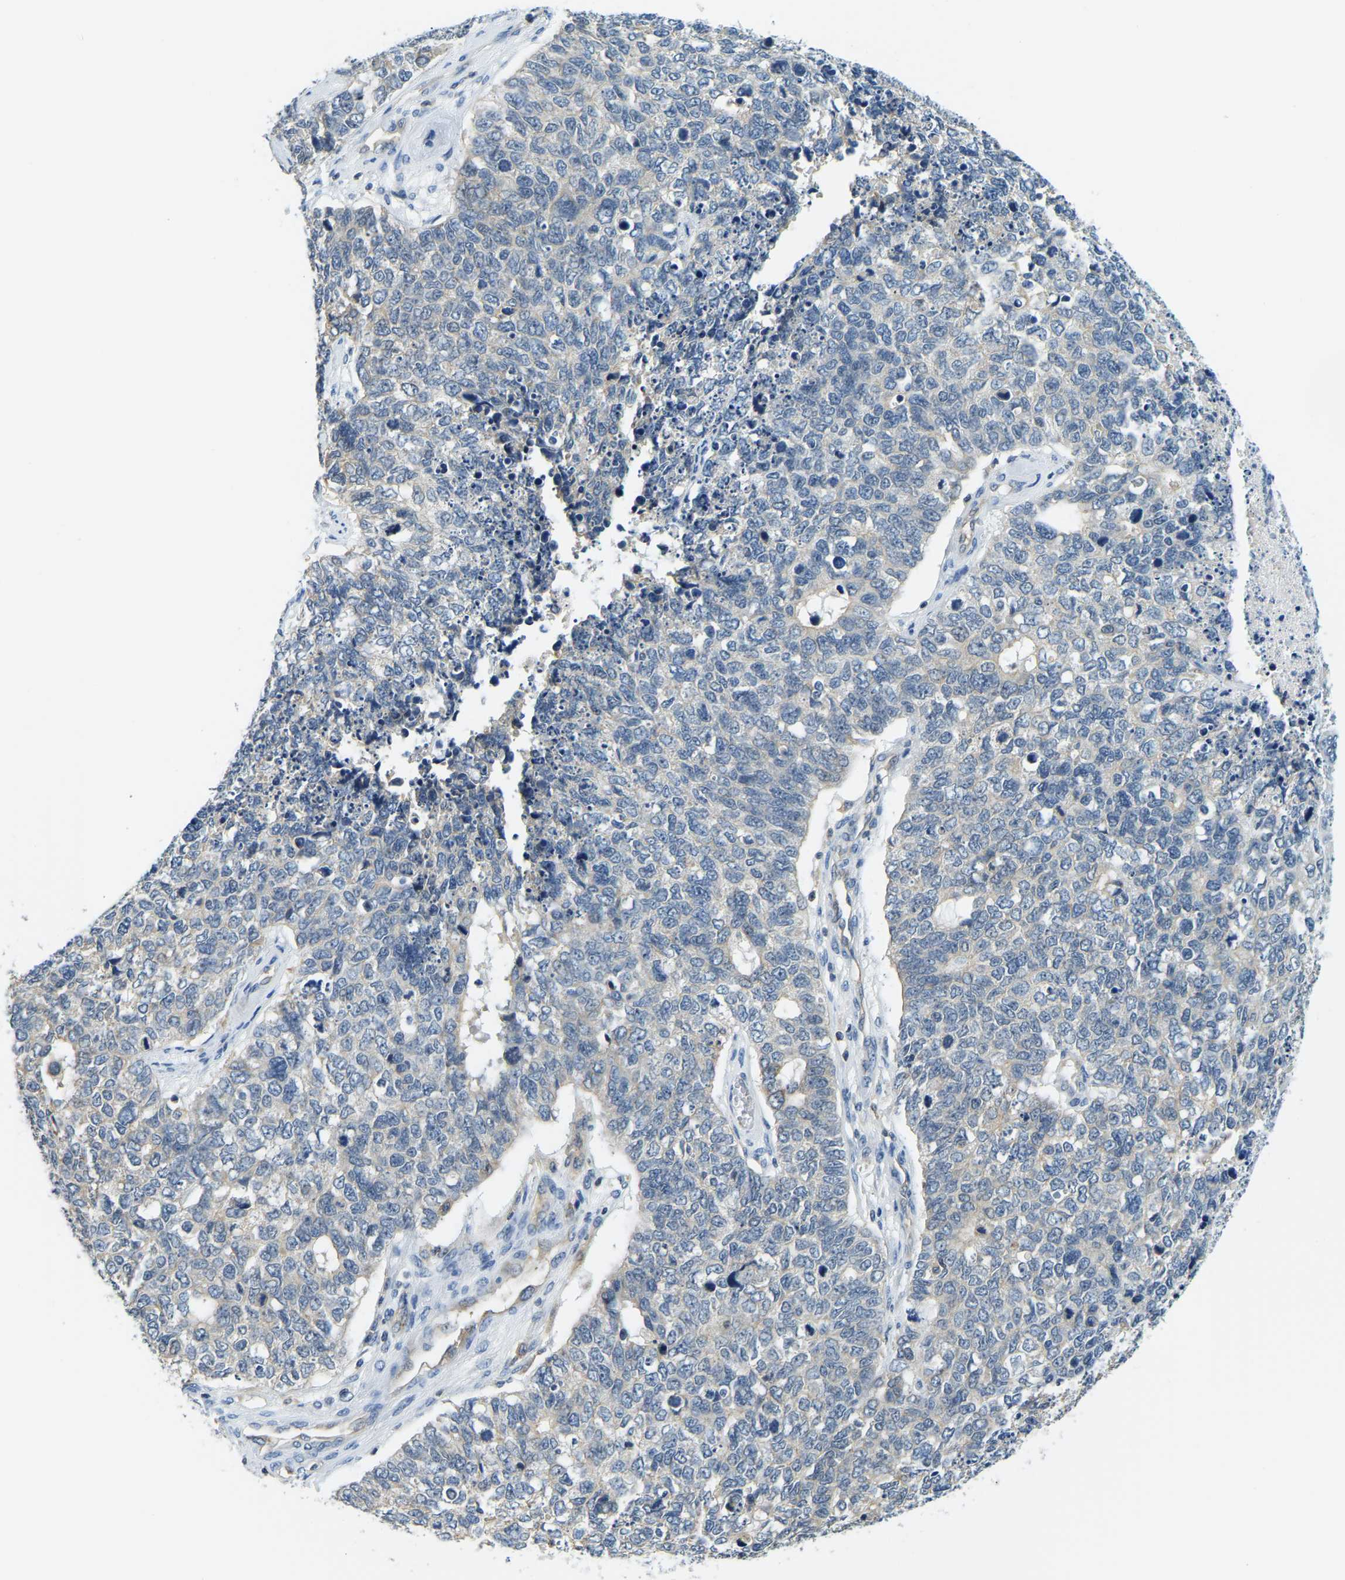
{"staining": {"intensity": "weak", "quantity": "<25%", "location": "cytoplasmic/membranous"}, "tissue": "cervical cancer", "cell_type": "Tumor cells", "image_type": "cancer", "snomed": [{"axis": "morphology", "description": "Squamous cell carcinoma, NOS"}, {"axis": "topography", "description": "Cervix"}], "caption": "There is no significant staining in tumor cells of cervical squamous cell carcinoma. (Stains: DAB immunohistochemistry (IHC) with hematoxylin counter stain, Microscopy: brightfield microscopy at high magnification).", "gene": "RRP1", "patient": {"sex": "female", "age": 63}}